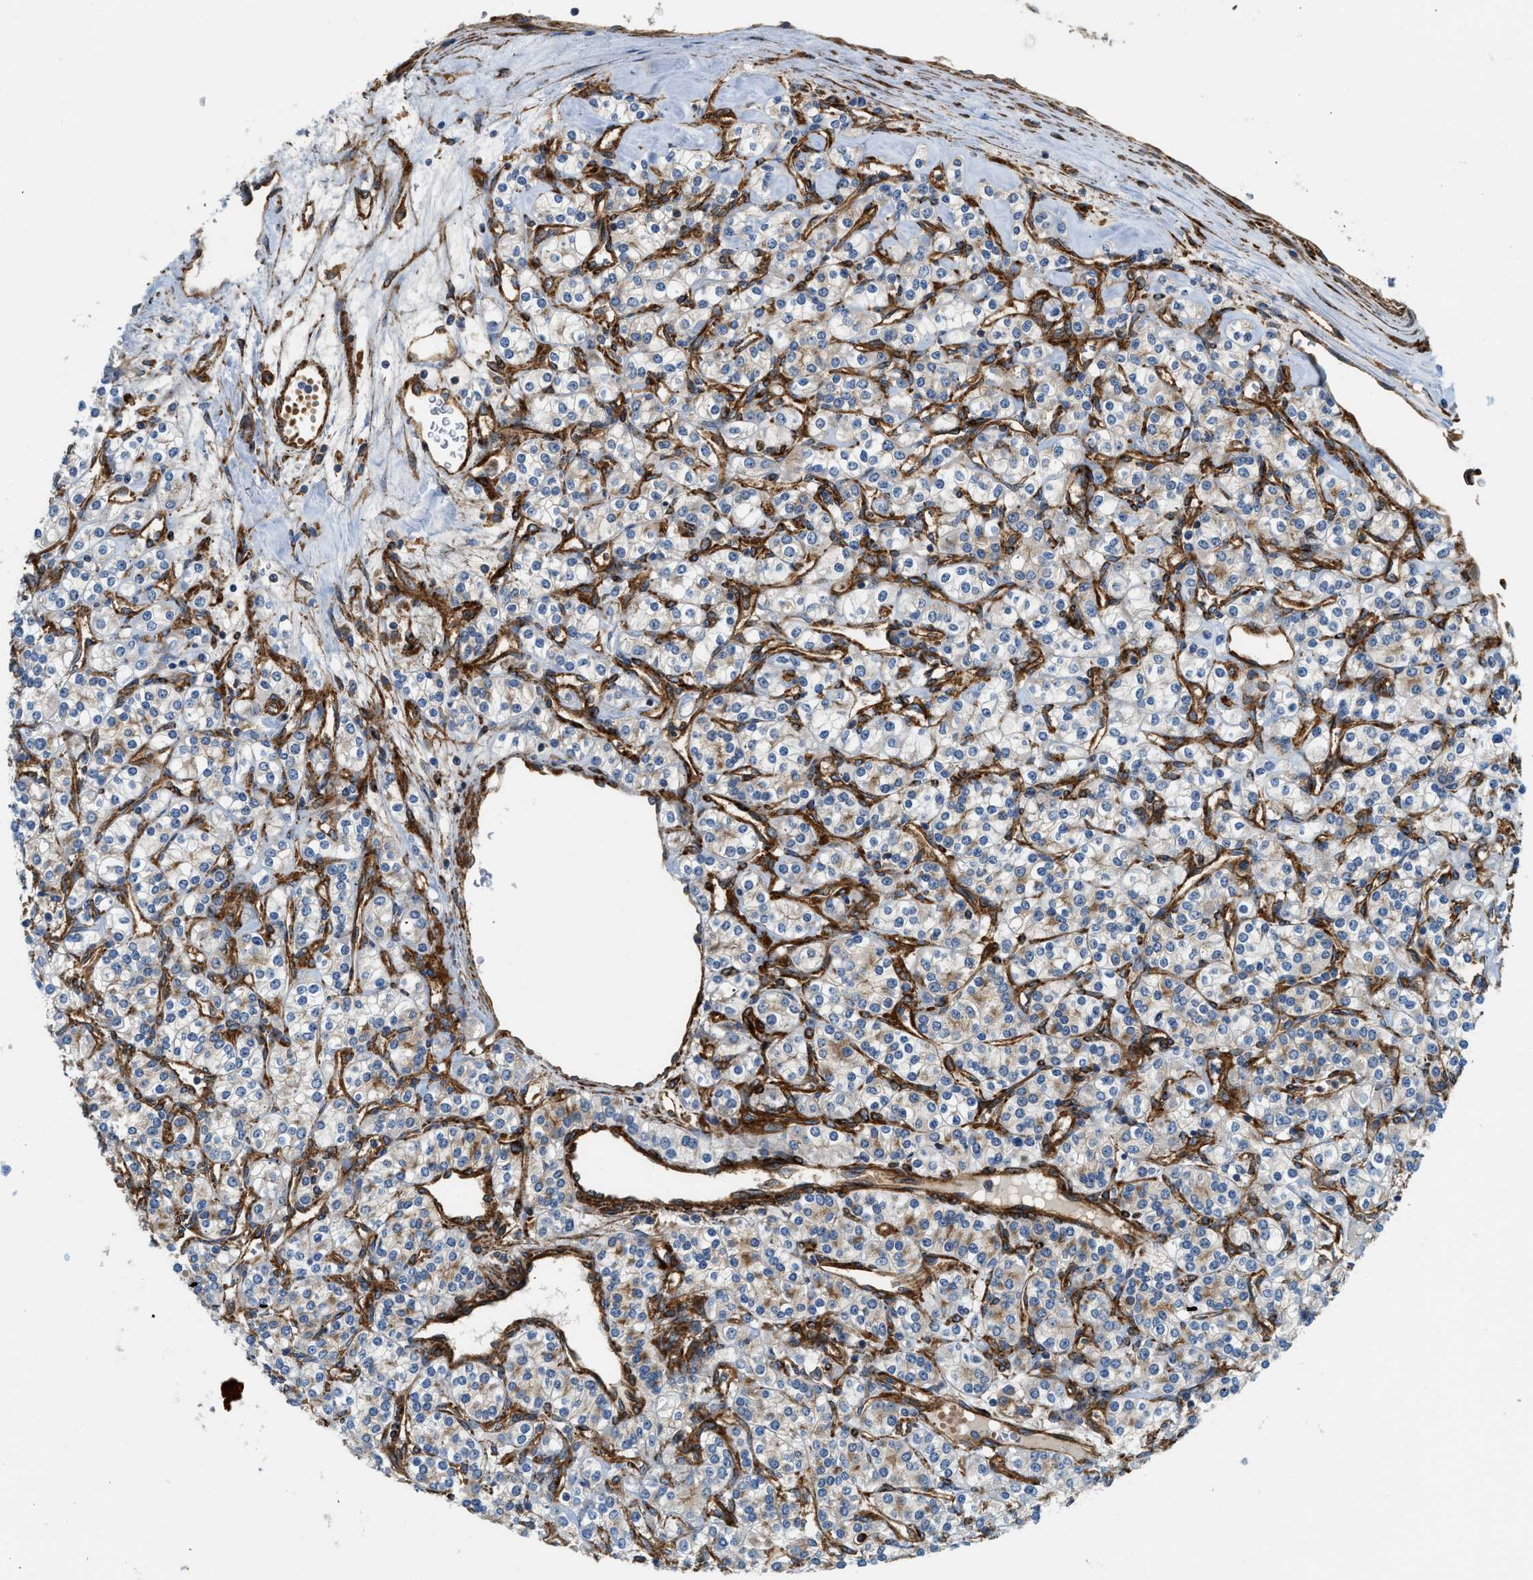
{"staining": {"intensity": "weak", "quantity": "<25%", "location": "cytoplasmic/membranous"}, "tissue": "renal cancer", "cell_type": "Tumor cells", "image_type": "cancer", "snomed": [{"axis": "morphology", "description": "Adenocarcinoma, NOS"}, {"axis": "topography", "description": "Kidney"}], "caption": "High magnification brightfield microscopy of renal cancer (adenocarcinoma) stained with DAB (3,3'-diaminobenzidine) (brown) and counterstained with hematoxylin (blue): tumor cells show no significant expression.", "gene": "HIP1", "patient": {"sex": "male", "age": 77}}